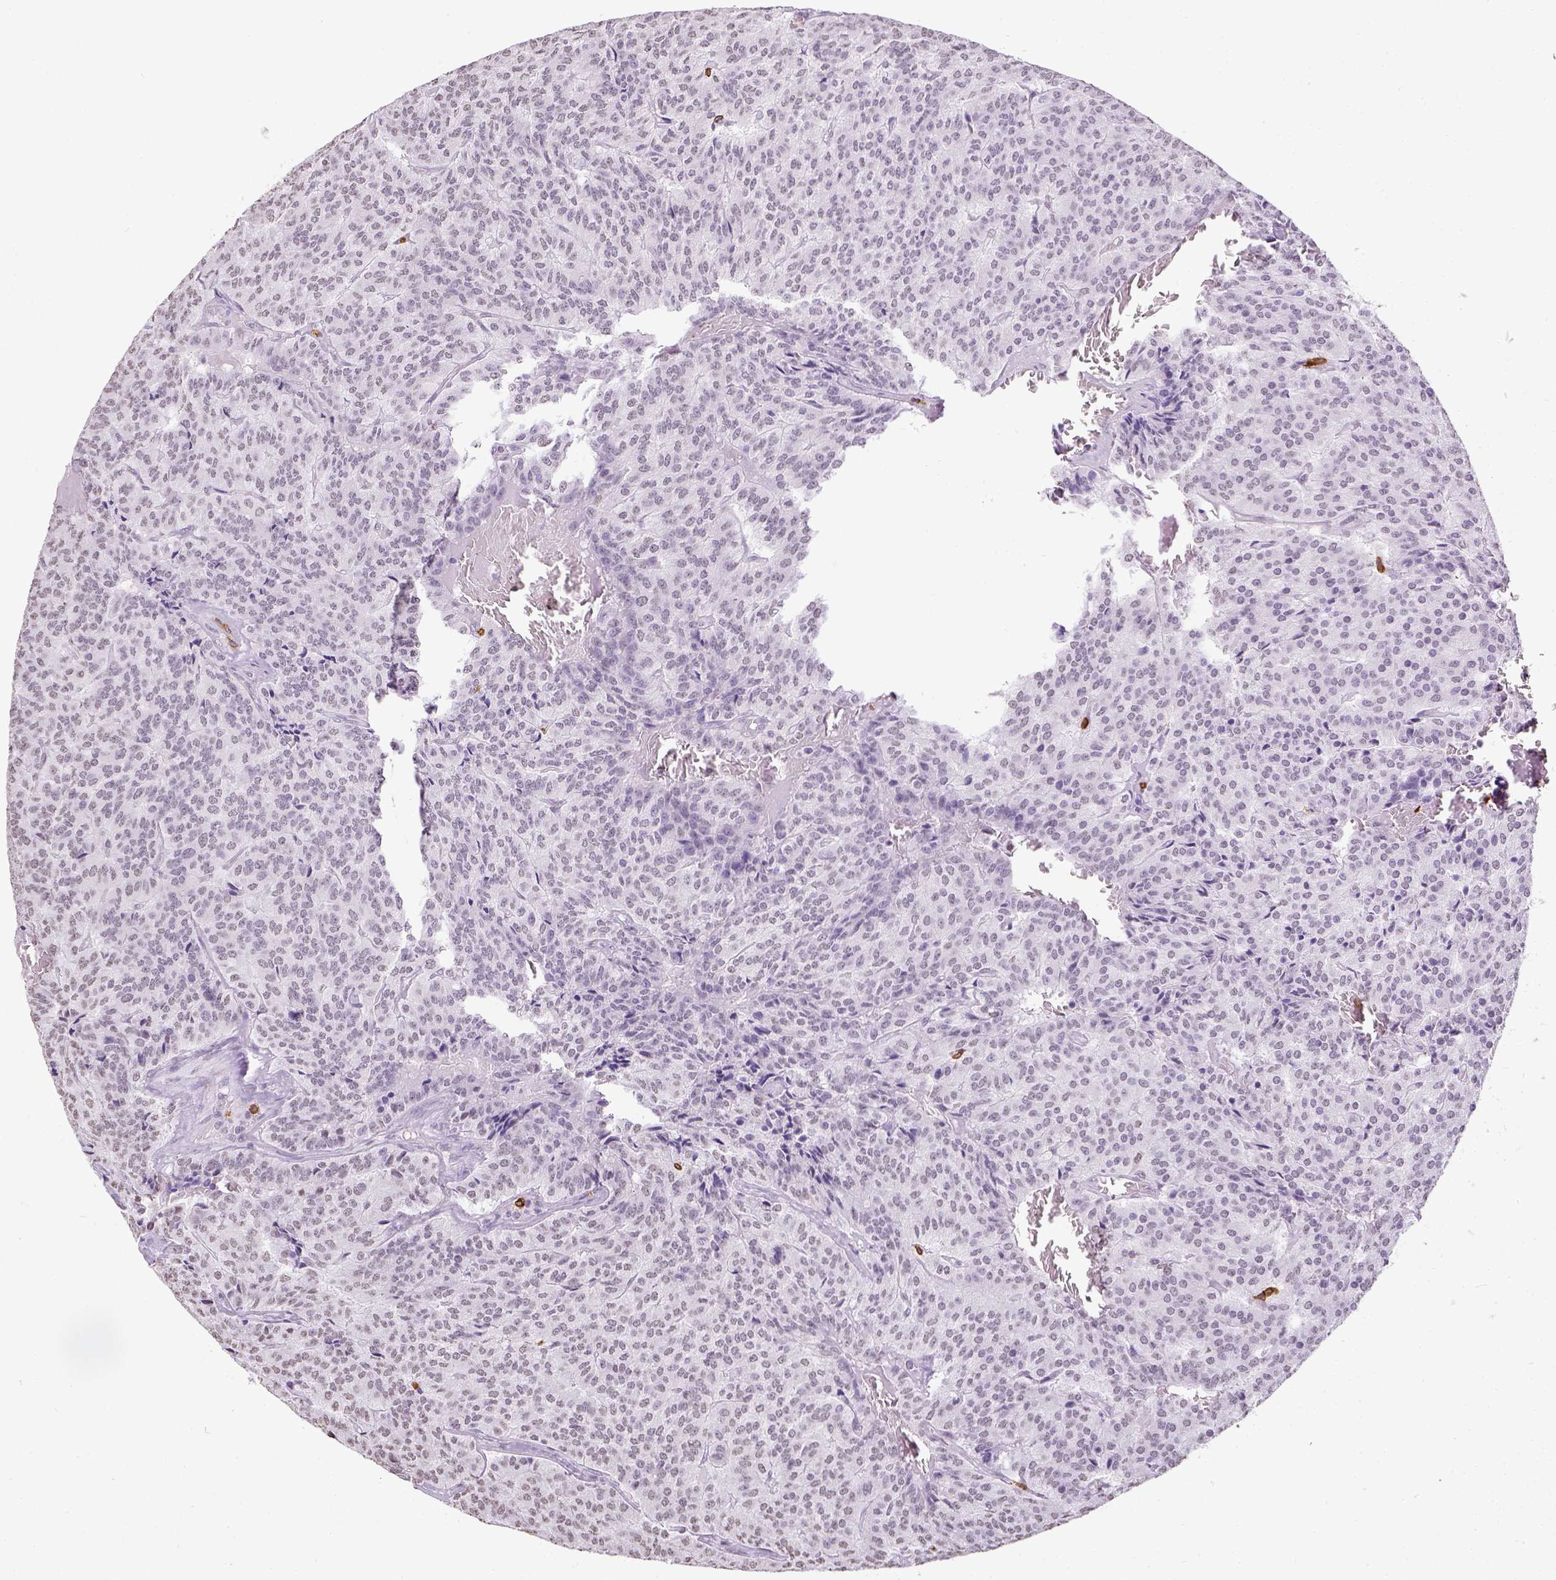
{"staining": {"intensity": "negative", "quantity": "none", "location": "none"}, "tissue": "carcinoid", "cell_type": "Tumor cells", "image_type": "cancer", "snomed": [{"axis": "morphology", "description": "Carcinoid, malignant, NOS"}, {"axis": "topography", "description": "Lung"}], "caption": "IHC photomicrograph of human malignant carcinoid stained for a protein (brown), which demonstrates no staining in tumor cells.", "gene": "CD3E", "patient": {"sex": "male", "age": 70}}